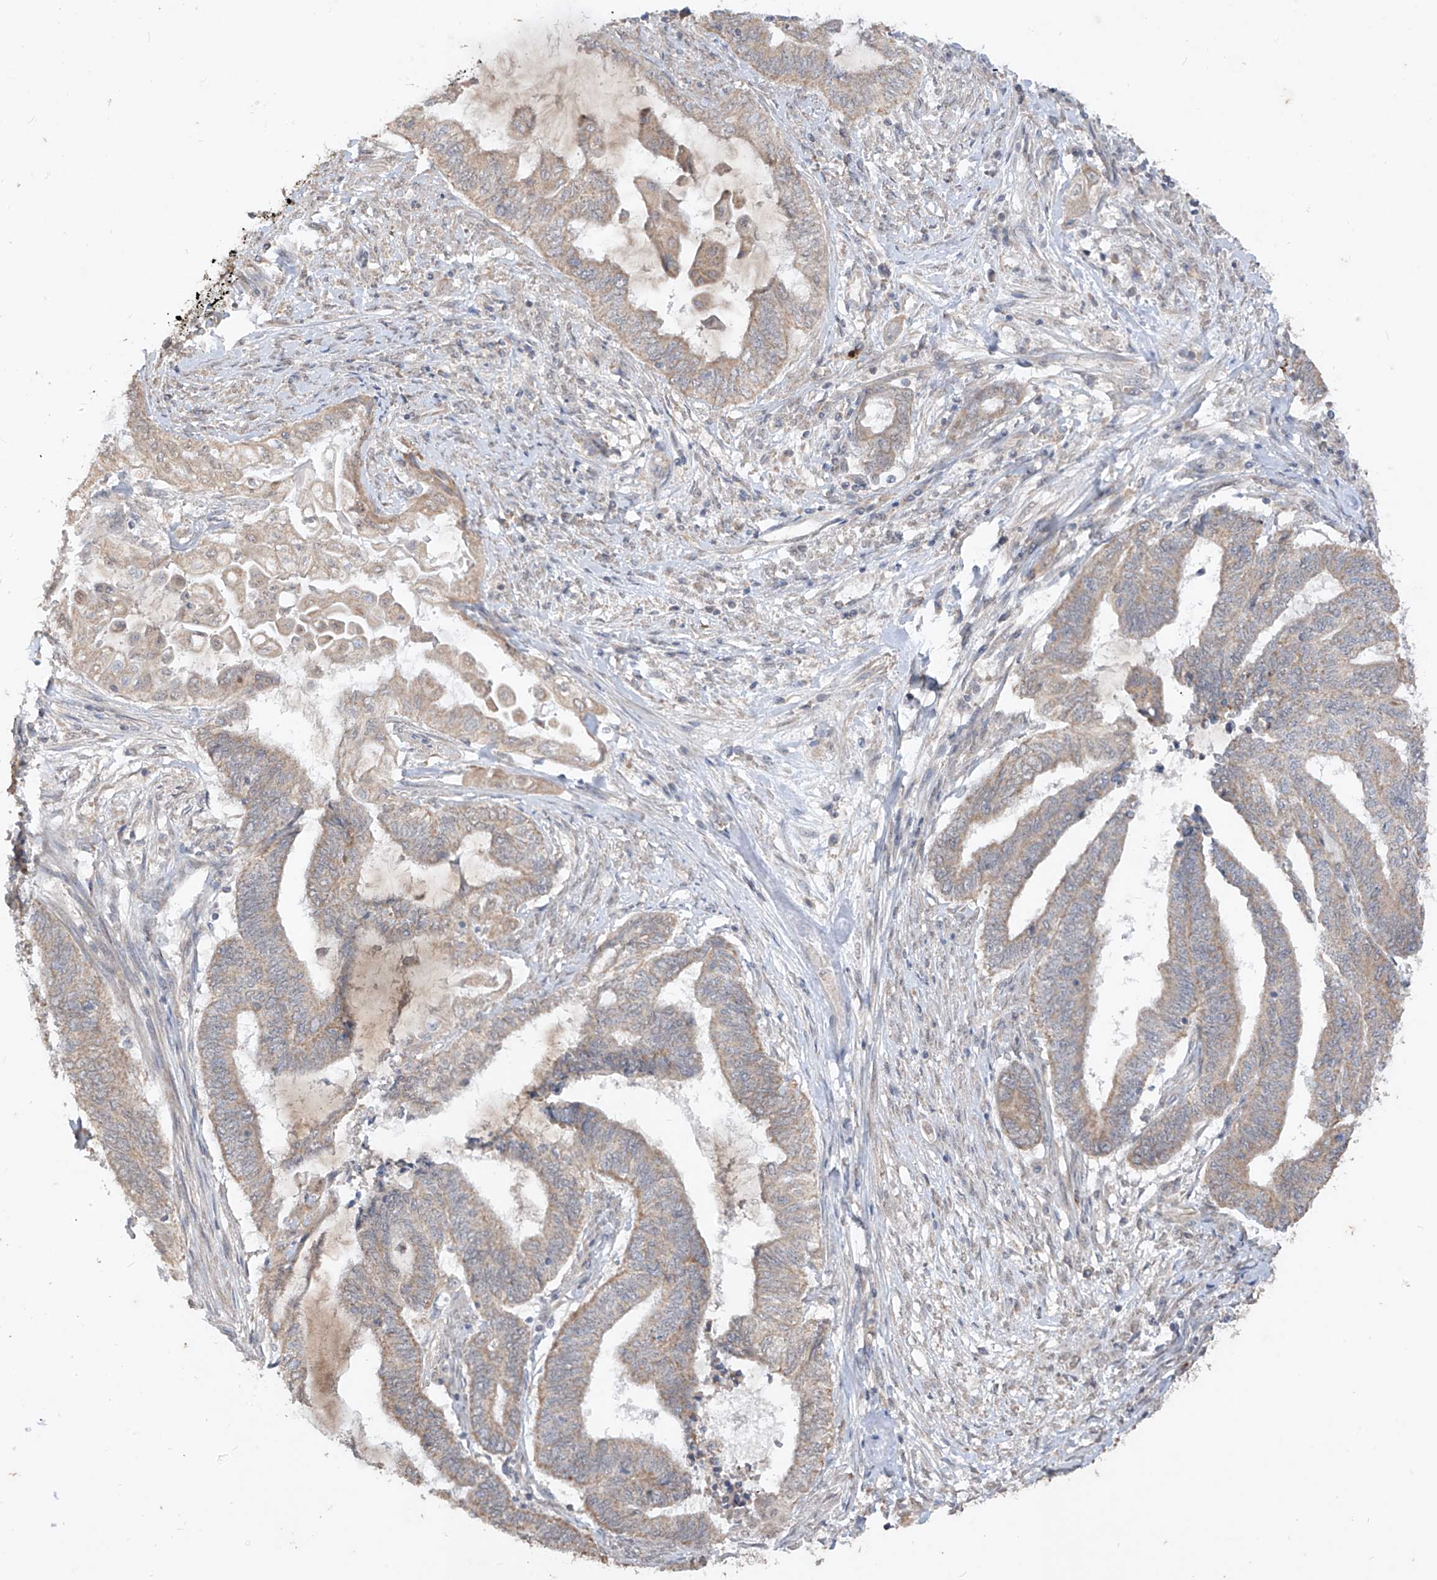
{"staining": {"intensity": "weak", "quantity": ">75%", "location": "cytoplasmic/membranous"}, "tissue": "endometrial cancer", "cell_type": "Tumor cells", "image_type": "cancer", "snomed": [{"axis": "morphology", "description": "Adenocarcinoma, NOS"}, {"axis": "topography", "description": "Uterus"}, {"axis": "topography", "description": "Endometrium"}], "caption": "This image exhibits IHC staining of endometrial cancer, with low weak cytoplasmic/membranous staining in about >75% of tumor cells.", "gene": "MTUS2", "patient": {"sex": "female", "age": 70}}